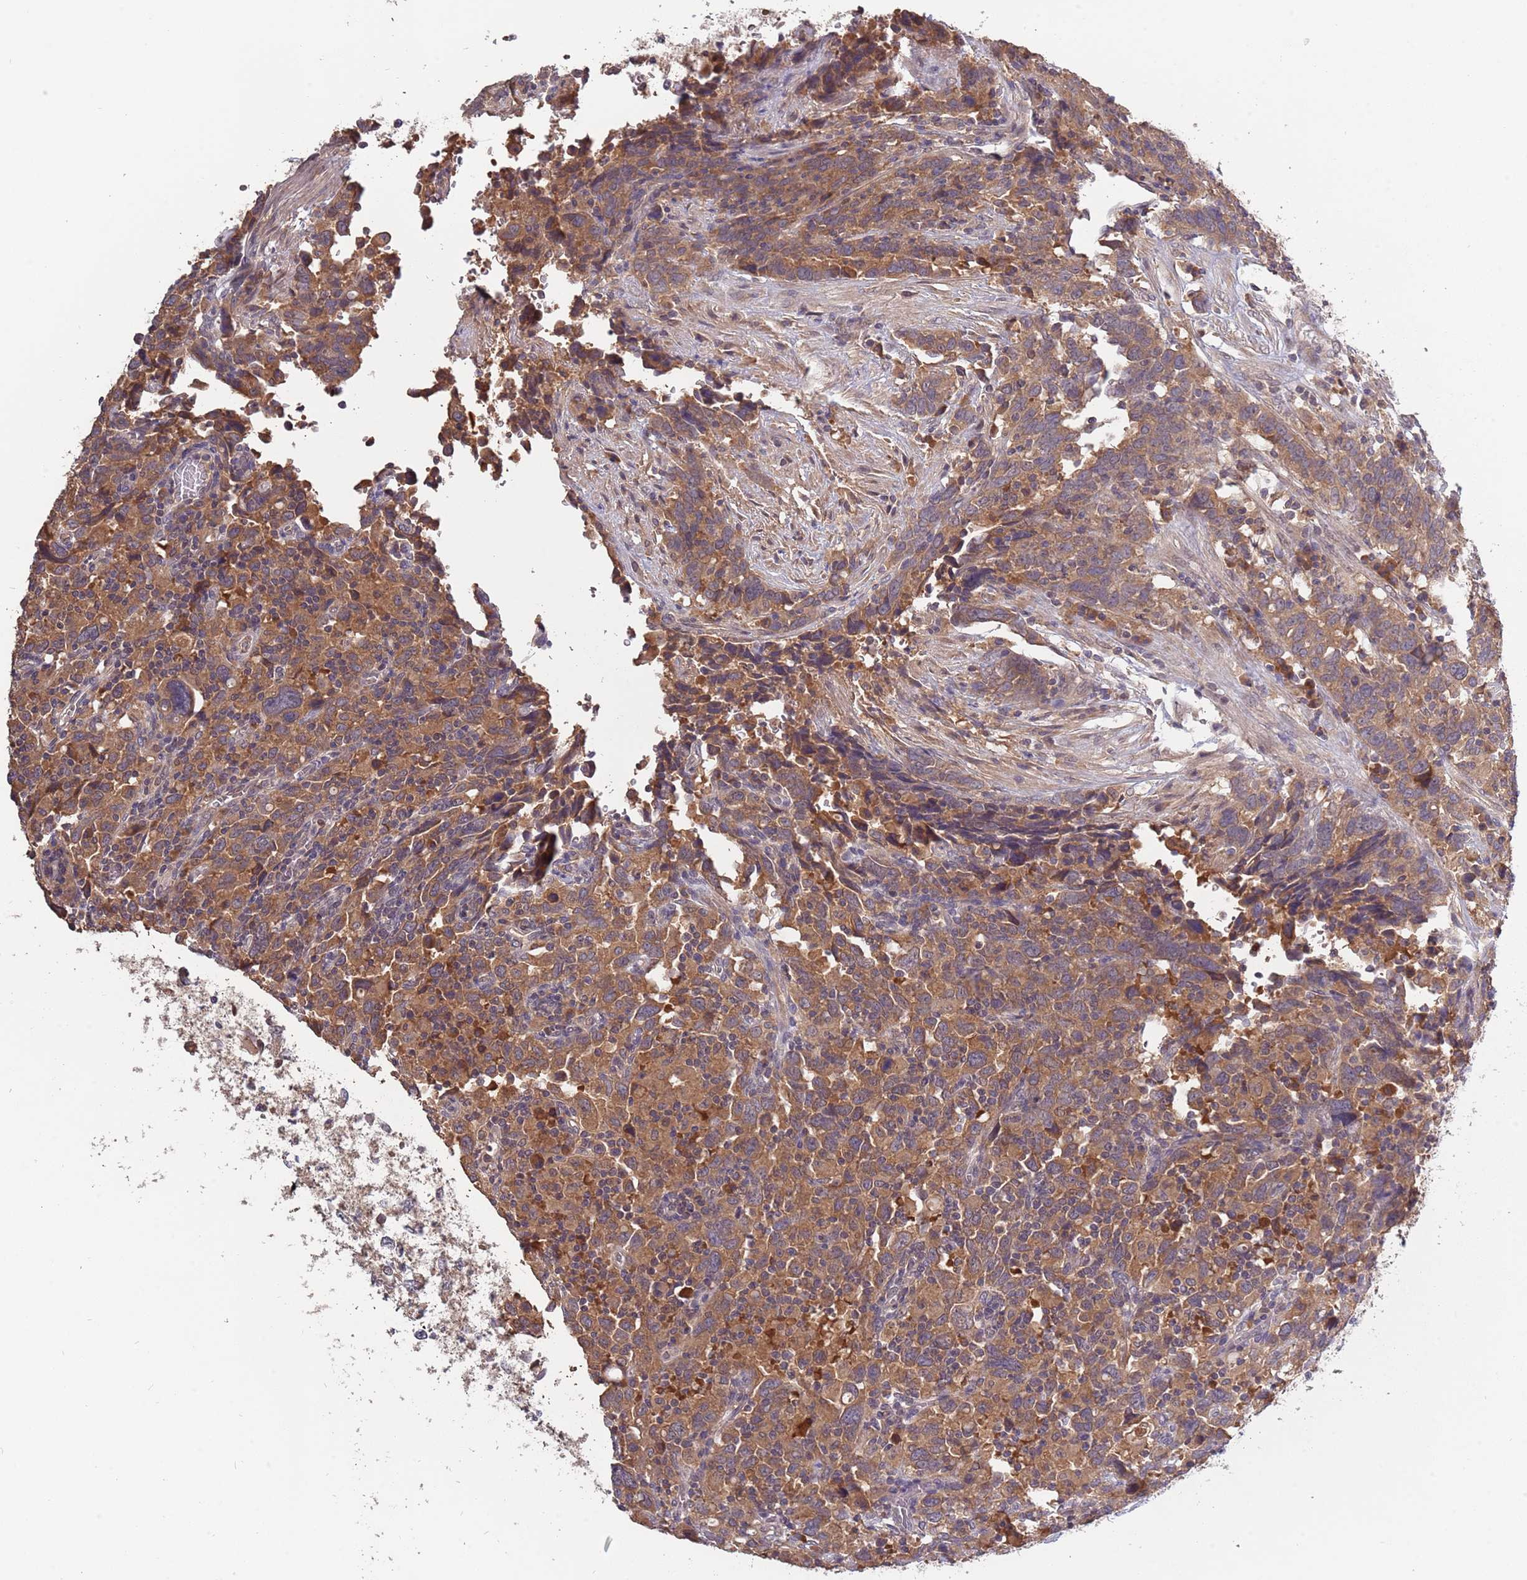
{"staining": {"intensity": "moderate", "quantity": ">75%", "location": "cytoplasmic/membranous"}, "tissue": "urothelial cancer", "cell_type": "Tumor cells", "image_type": "cancer", "snomed": [{"axis": "morphology", "description": "Urothelial carcinoma, High grade"}, {"axis": "topography", "description": "Urinary bladder"}], "caption": "Human urothelial cancer stained for a protein (brown) displays moderate cytoplasmic/membranous positive positivity in about >75% of tumor cells.", "gene": "USP32", "patient": {"sex": "male", "age": 61}}